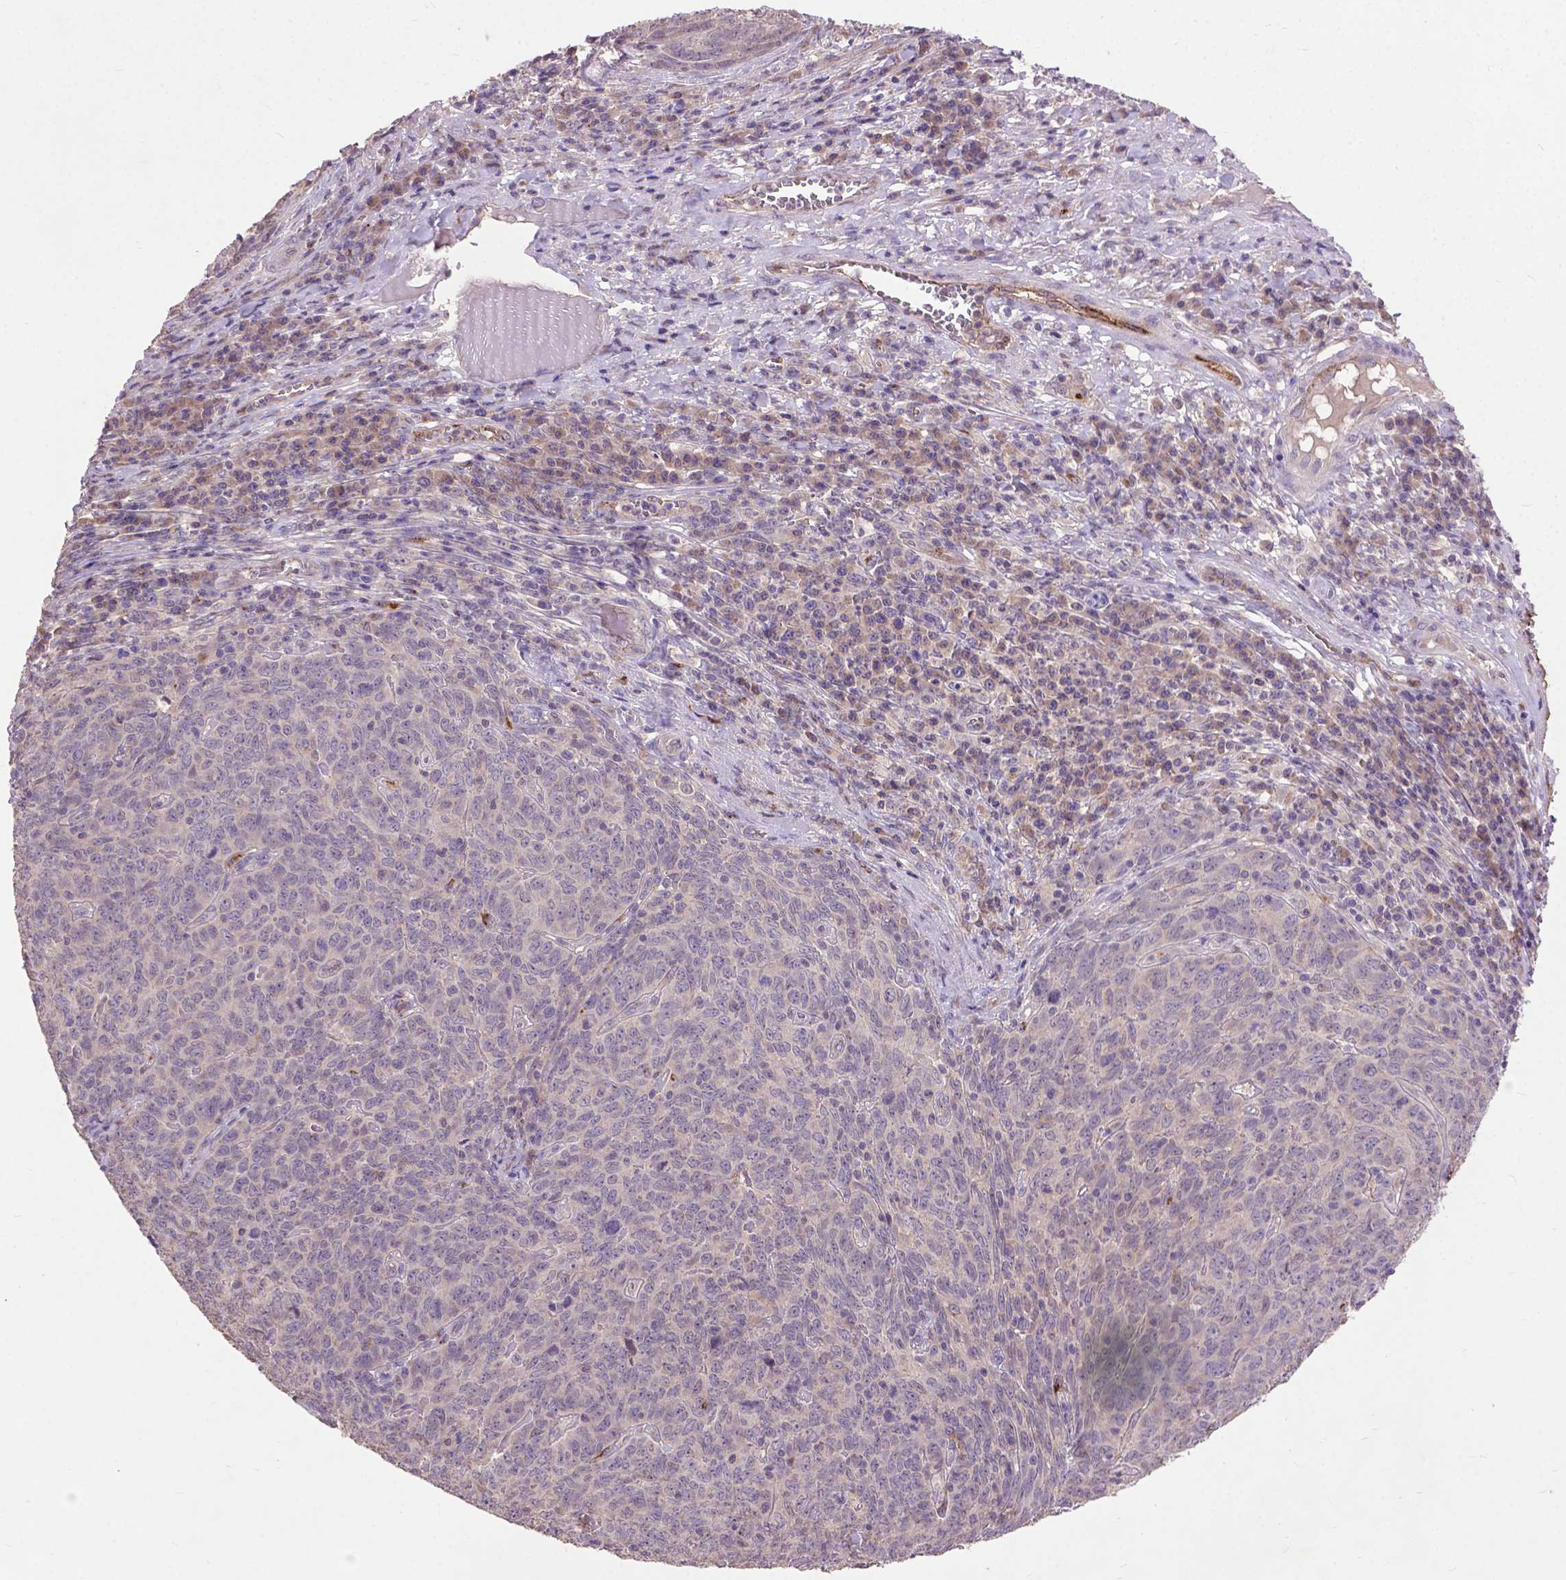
{"staining": {"intensity": "negative", "quantity": "none", "location": "none"}, "tissue": "skin cancer", "cell_type": "Tumor cells", "image_type": "cancer", "snomed": [{"axis": "morphology", "description": "Squamous cell carcinoma, NOS"}, {"axis": "topography", "description": "Skin"}, {"axis": "topography", "description": "Anal"}], "caption": "Immunohistochemistry histopathology image of human skin squamous cell carcinoma stained for a protein (brown), which demonstrates no positivity in tumor cells.", "gene": "ZNF337", "patient": {"sex": "female", "age": 51}}